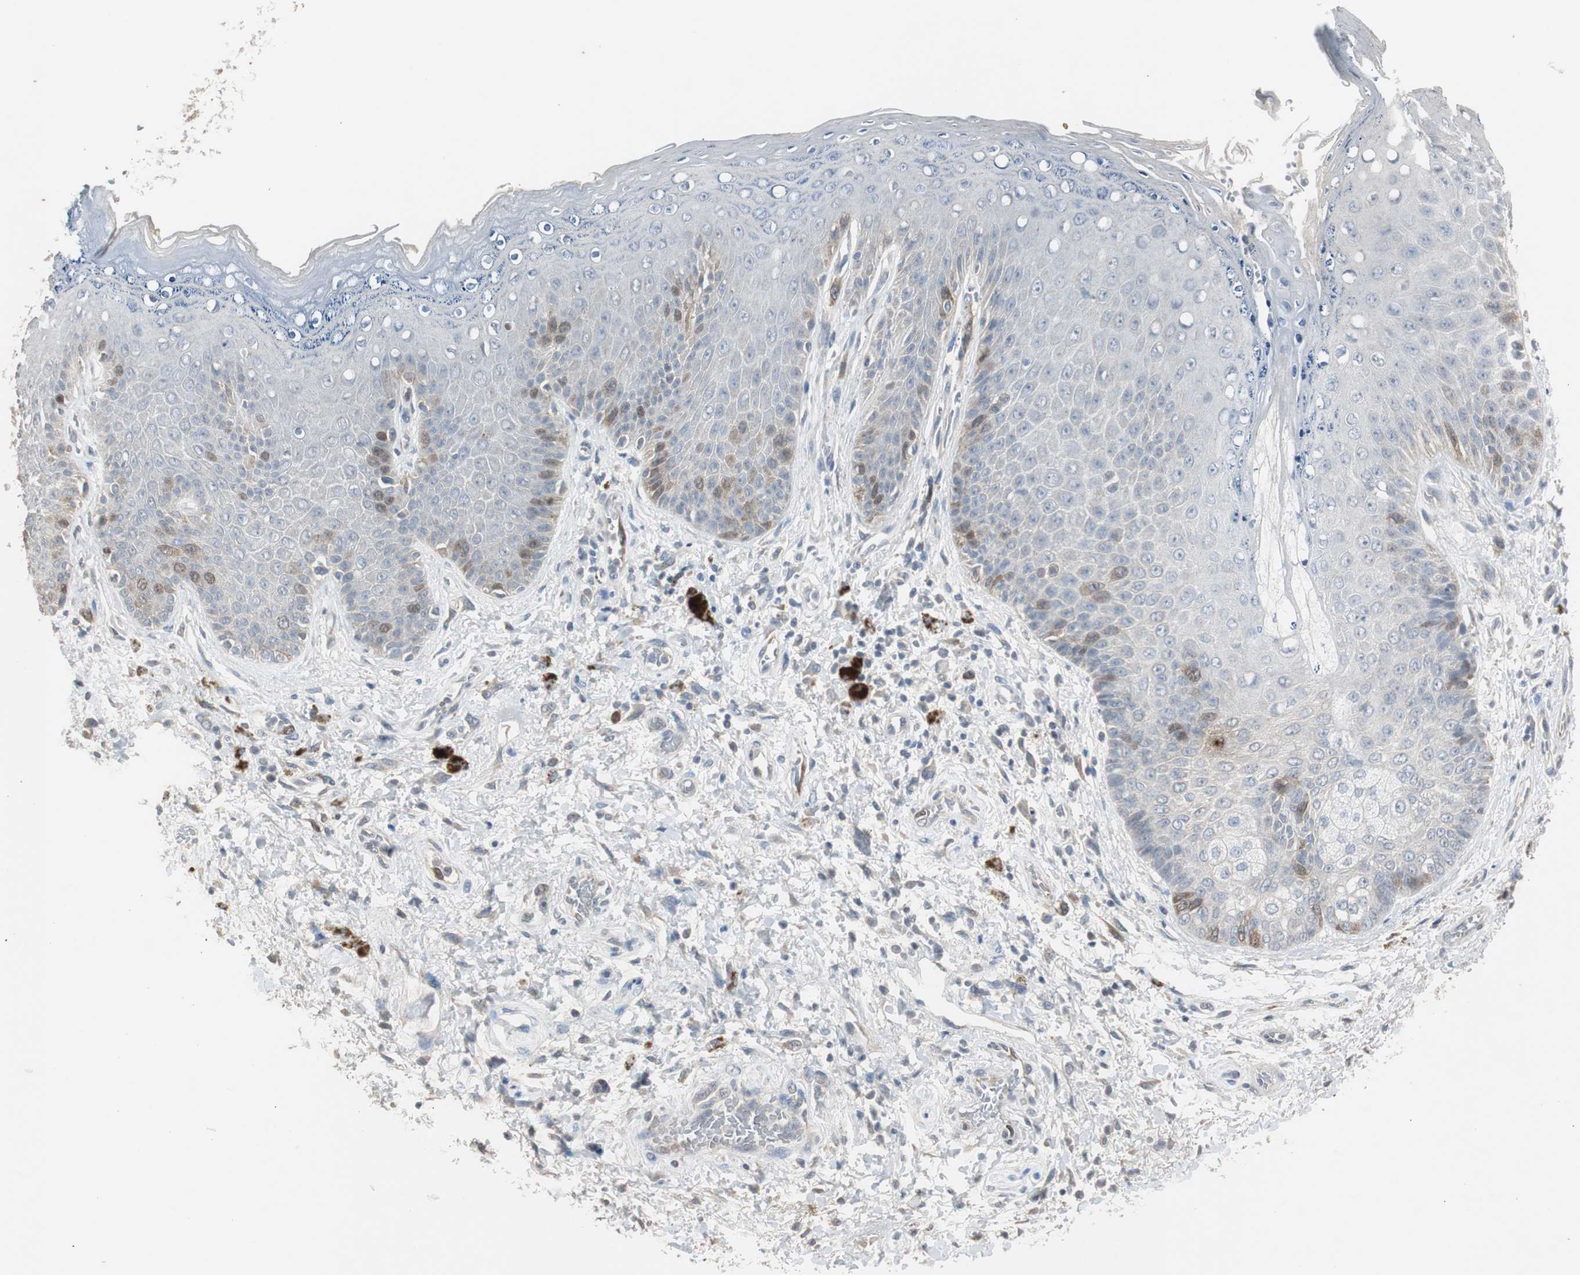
{"staining": {"intensity": "strong", "quantity": "<25%", "location": "nuclear"}, "tissue": "skin", "cell_type": "Epidermal cells", "image_type": "normal", "snomed": [{"axis": "morphology", "description": "Normal tissue, NOS"}, {"axis": "topography", "description": "Anal"}], "caption": "An image of human skin stained for a protein shows strong nuclear brown staining in epidermal cells.", "gene": "TK1", "patient": {"sex": "female", "age": 46}}